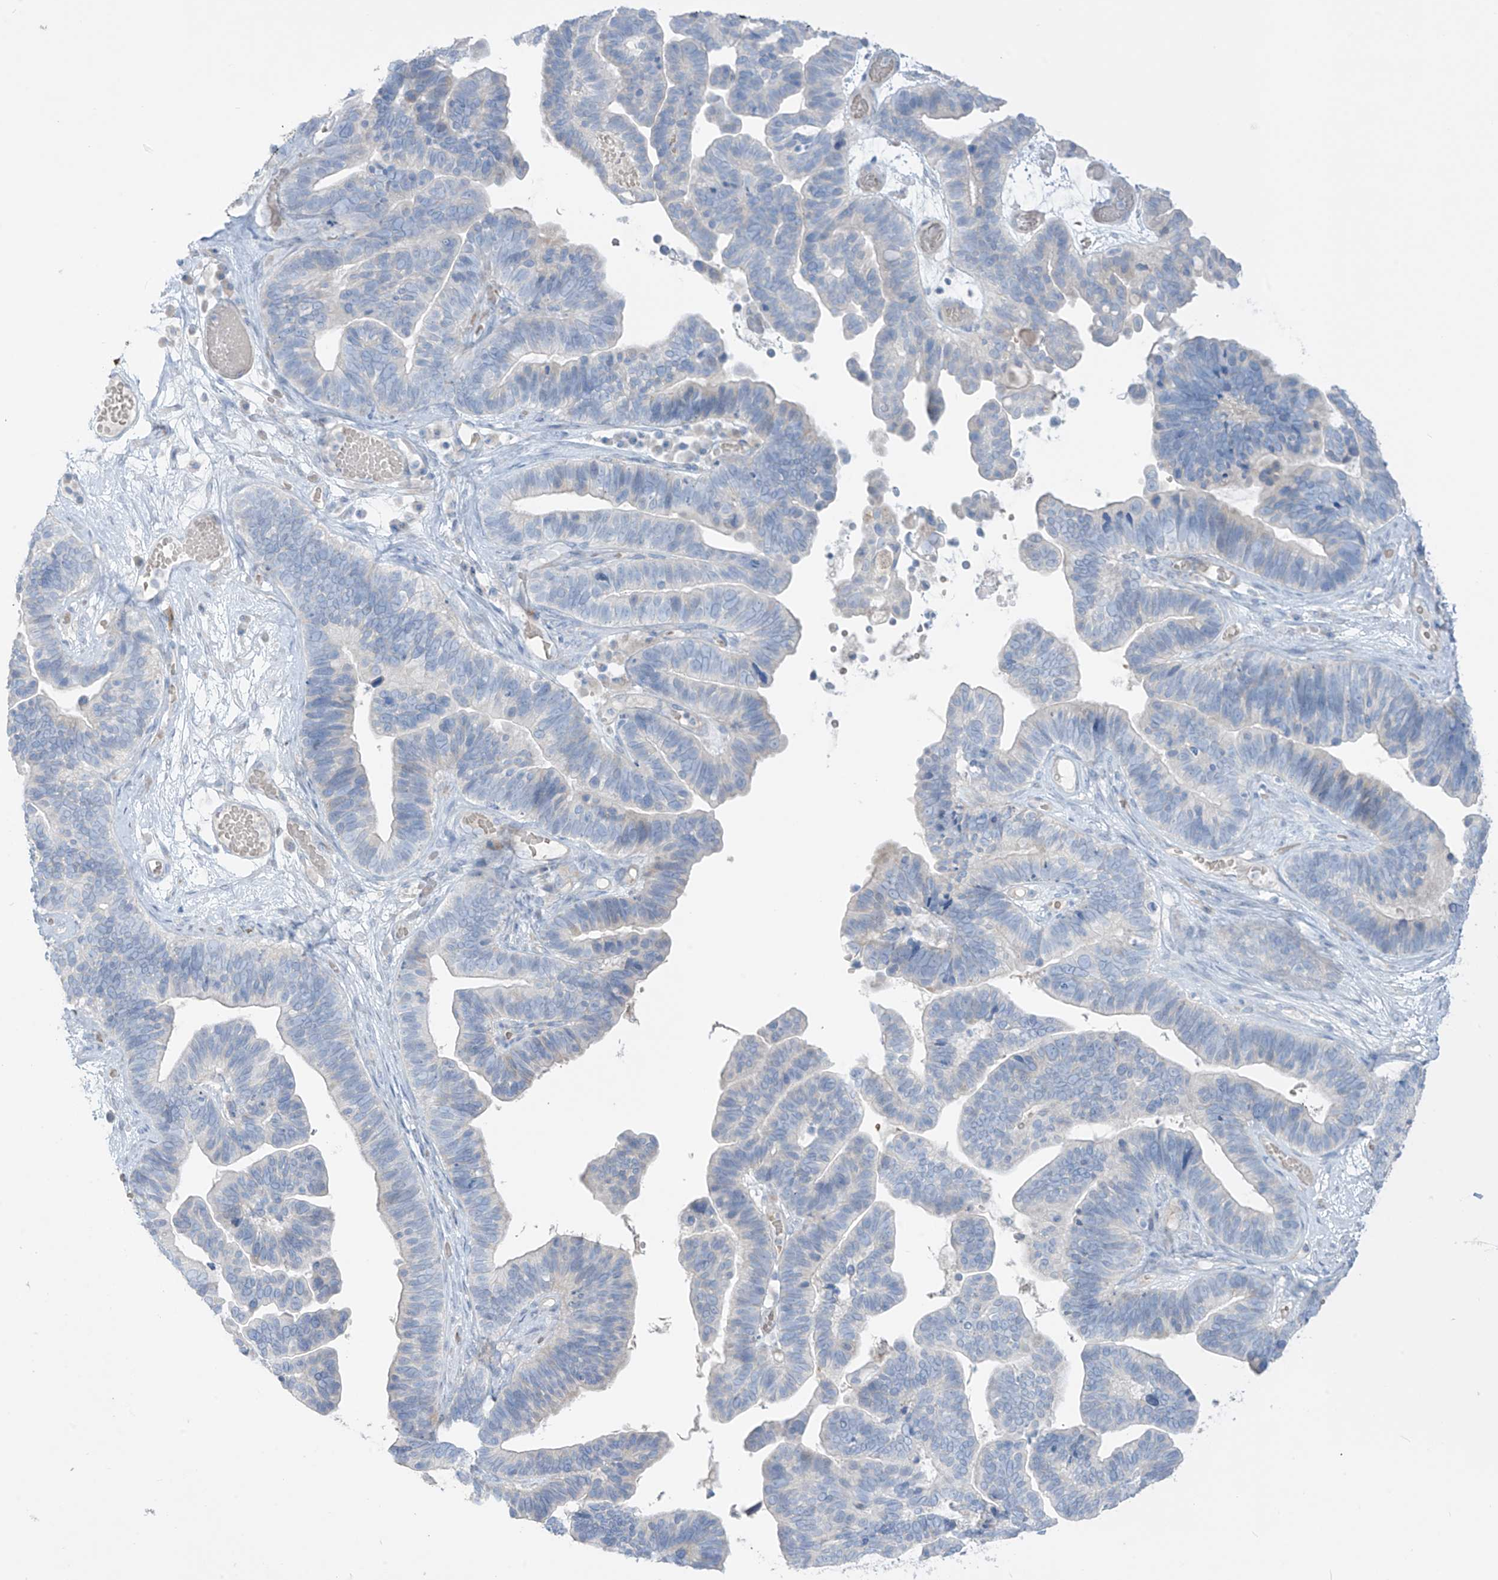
{"staining": {"intensity": "negative", "quantity": "none", "location": "none"}, "tissue": "ovarian cancer", "cell_type": "Tumor cells", "image_type": "cancer", "snomed": [{"axis": "morphology", "description": "Cystadenocarcinoma, serous, NOS"}, {"axis": "topography", "description": "Ovary"}], "caption": "The photomicrograph displays no staining of tumor cells in ovarian serous cystadenocarcinoma.", "gene": "ASPRV1", "patient": {"sex": "female", "age": 56}}